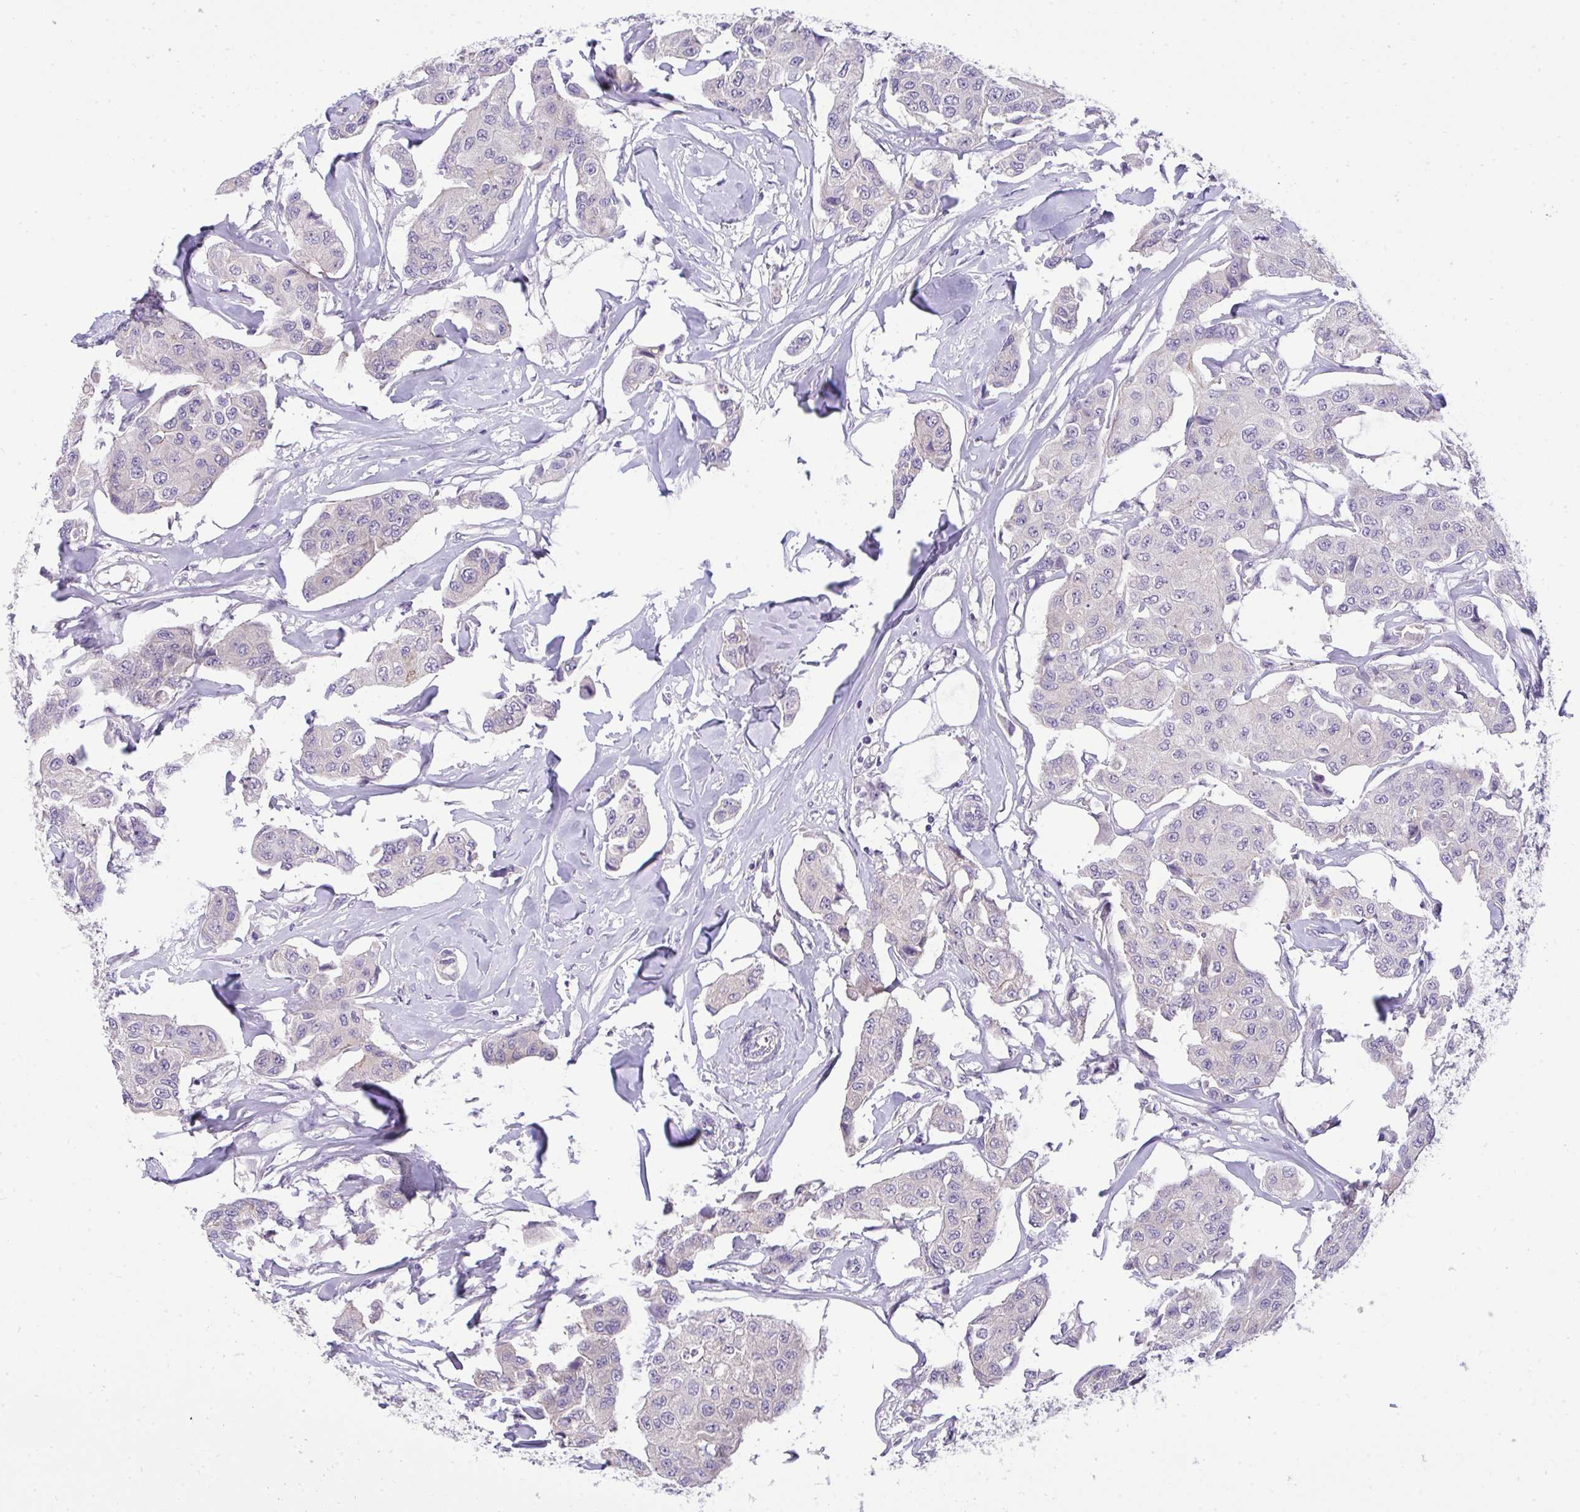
{"staining": {"intensity": "negative", "quantity": "none", "location": "none"}, "tissue": "breast cancer", "cell_type": "Tumor cells", "image_type": "cancer", "snomed": [{"axis": "morphology", "description": "Duct carcinoma"}, {"axis": "topography", "description": "Breast"}, {"axis": "topography", "description": "Lymph node"}], "caption": "High power microscopy photomicrograph of an IHC photomicrograph of breast cancer, revealing no significant staining in tumor cells.", "gene": "VGLL3", "patient": {"sex": "female", "age": 80}}